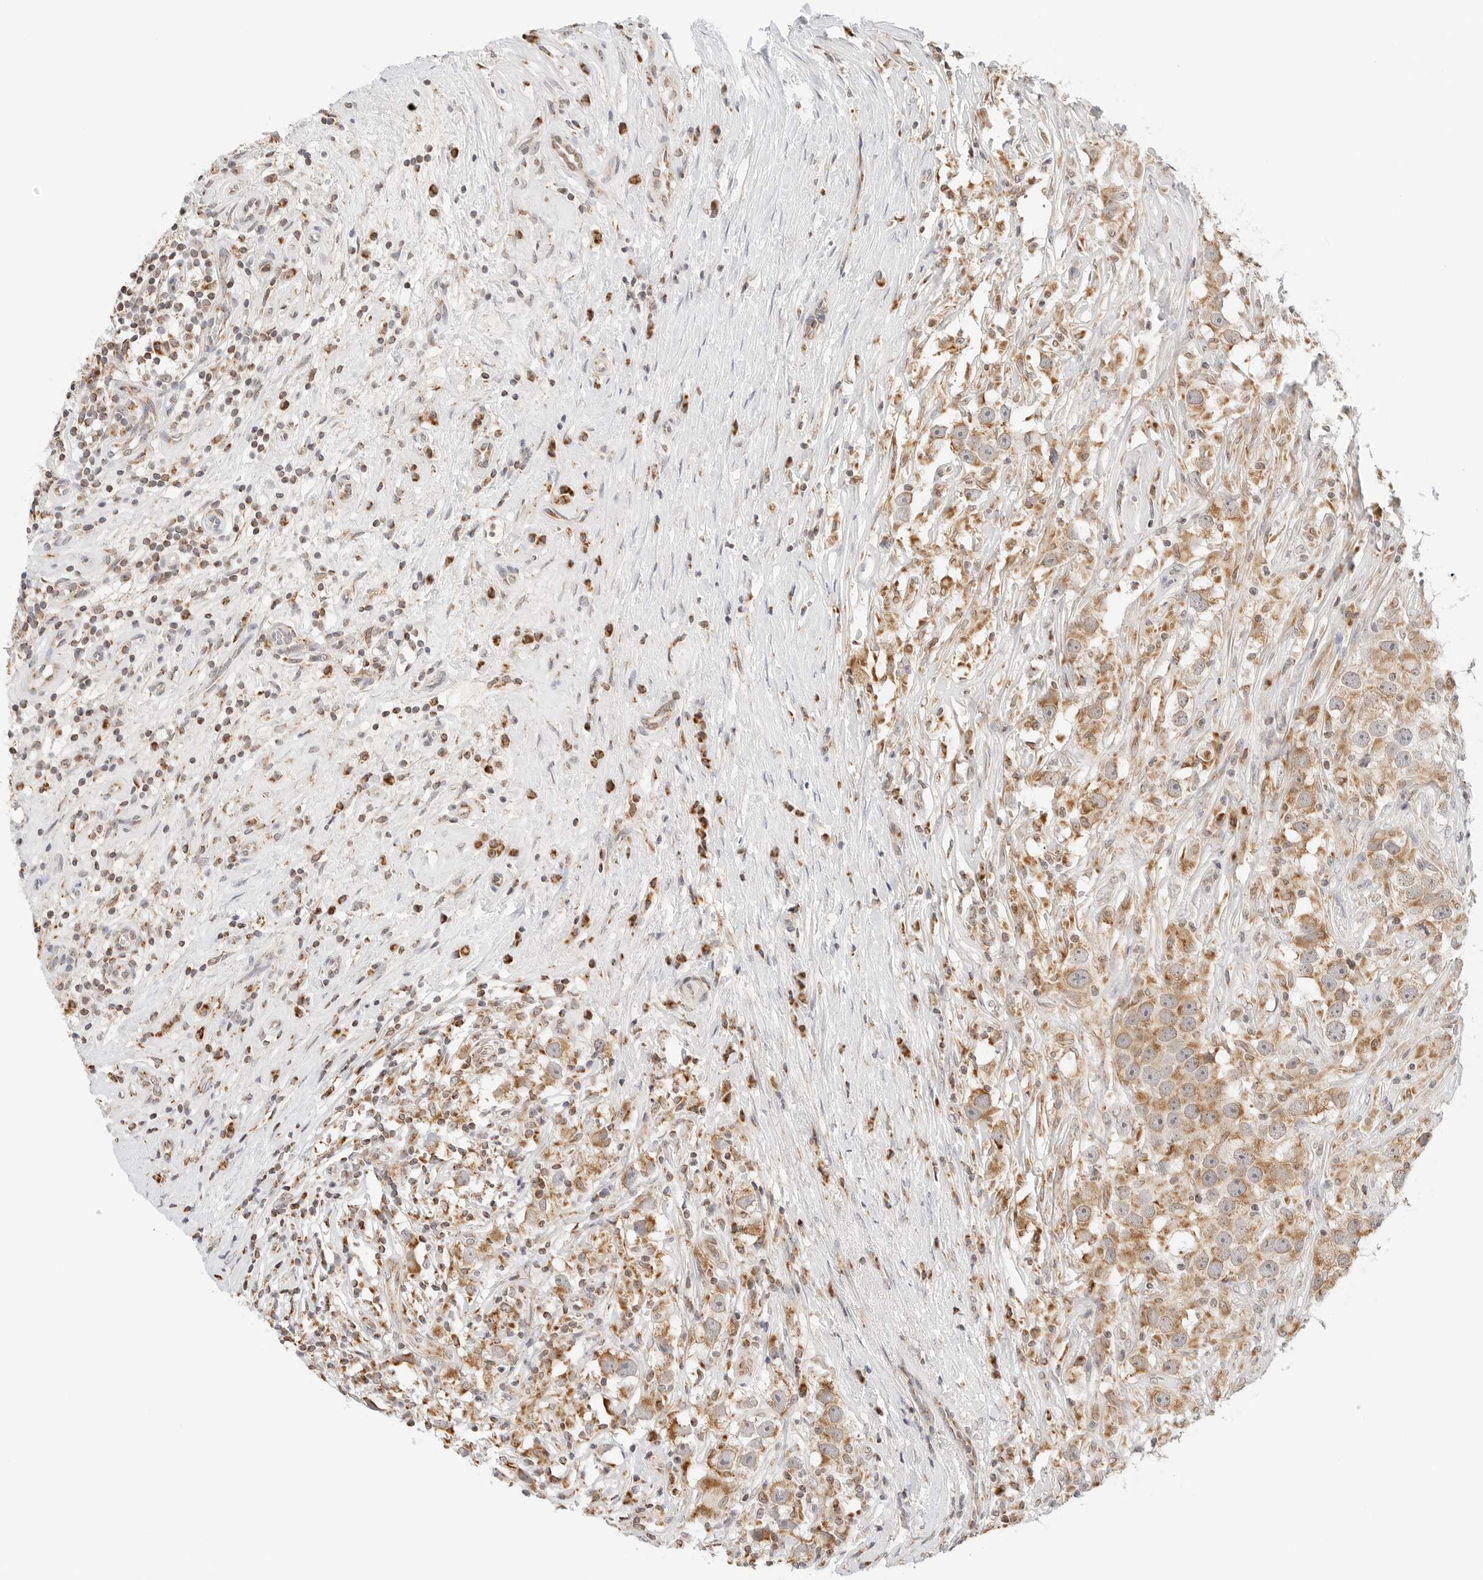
{"staining": {"intensity": "moderate", "quantity": ">75%", "location": "cytoplasmic/membranous"}, "tissue": "testis cancer", "cell_type": "Tumor cells", "image_type": "cancer", "snomed": [{"axis": "morphology", "description": "Seminoma, NOS"}, {"axis": "topography", "description": "Testis"}], "caption": "A photomicrograph of human testis cancer stained for a protein reveals moderate cytoplasmic/membranous brown staining in tumor cells.", "gene": "ATL1", "patient": {"sex": "male", "age": 49}}